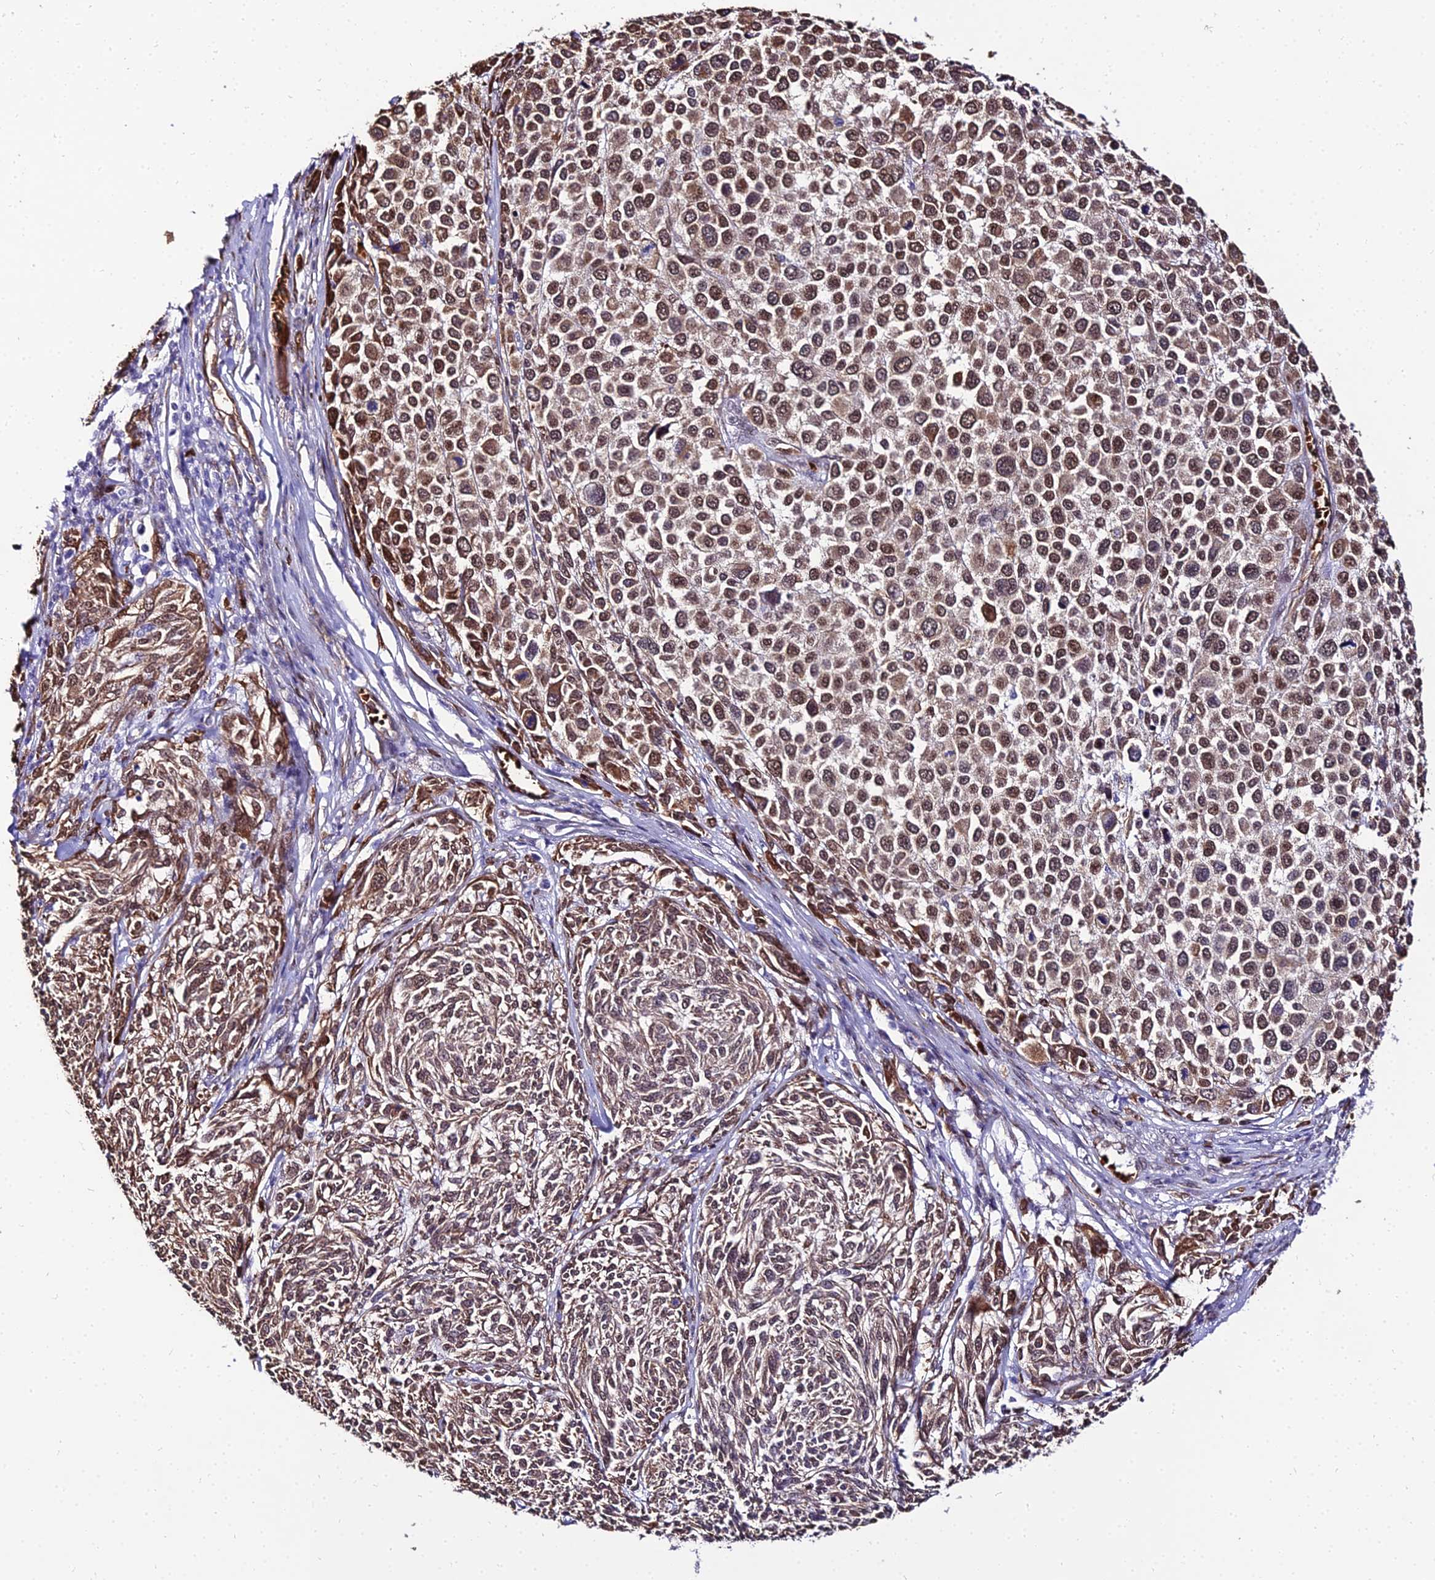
{"staining": {"intensity": "moderate", "quantity": ">75%", "location": "cytoplasmic/membranous,nuclear"}, "tissue": "melanoma", "cell_type": "Tumor cells", "image_type": "cancer", "snomed": [{"axis": "morphology", "description": "Malignant melanoma, NOS"}, {"axis": "topography", "description": "Skin of trunk"}], "caption": "Protein staining reveals moderate cytoplasmic/membranous and nuclear positivity in about >75% of tumor cells in malignant melanoma.", "gene": "BCL9", "patient": {"sex": "male", "age": 71}}